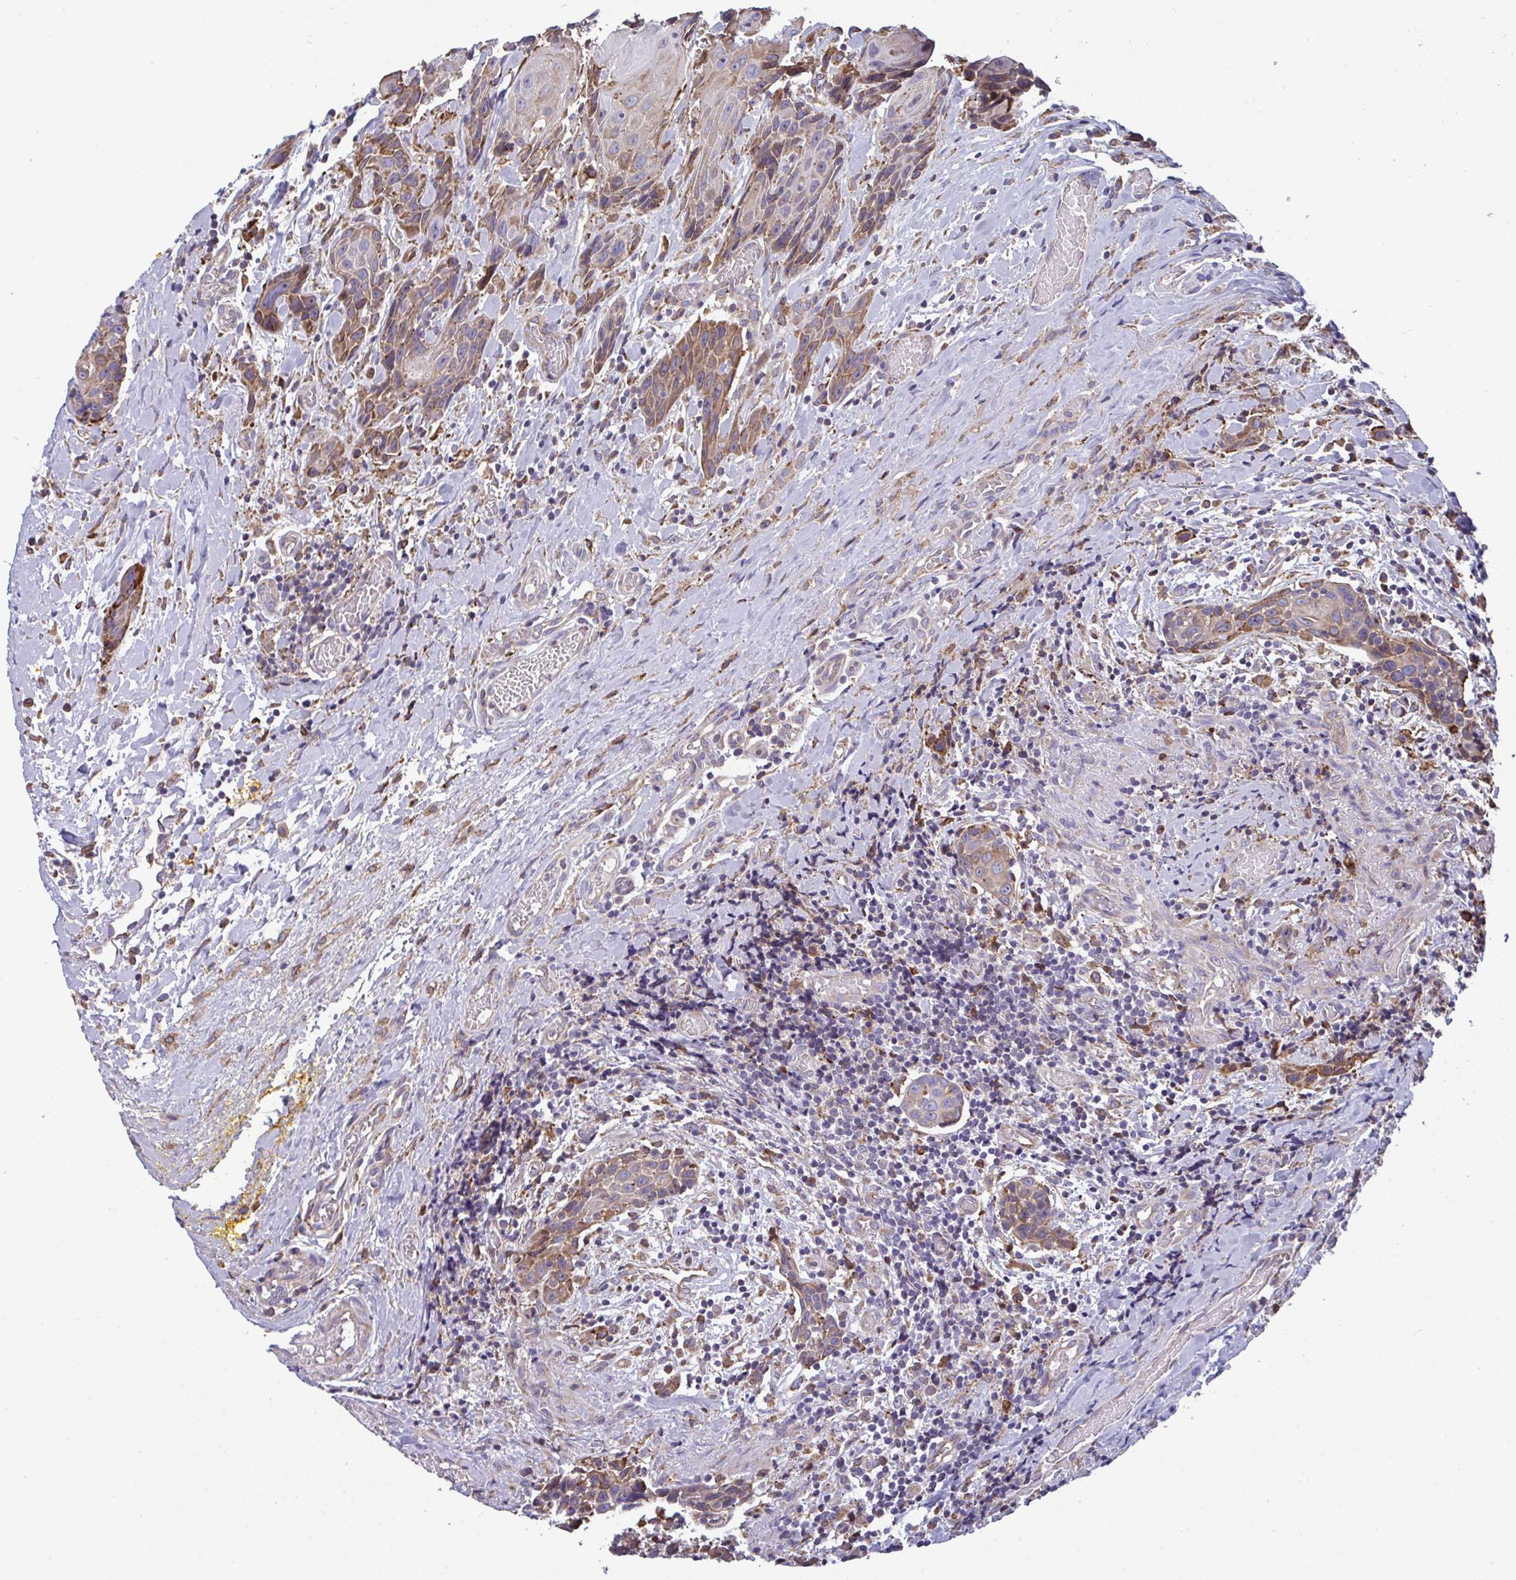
{"staining": {"intensity": "moderate", "quantity": "<25%", "location": "cytoplasmic/membranous"}, "tissue": "head and neck cancer", "cell_type": "Tumor cells", "image_type": "cancer", "snomed": [{"axis": "morphology", "description": "Squamous cell carcinoma, NOS"}, {"axis": "topography", "description": "Oral tissue"}, {"axis": "topography", "description": "Head-Neck"}], "caption": "Immunohistochemical staining of human head and neck cancer (squamous cell carcinoma) reveals low levels of moderate cytoplasmic/membranous staining in approximately <25% of tumor cells.", "gene": "MYMK", "patient": {"sex": "male", "age": 49}}